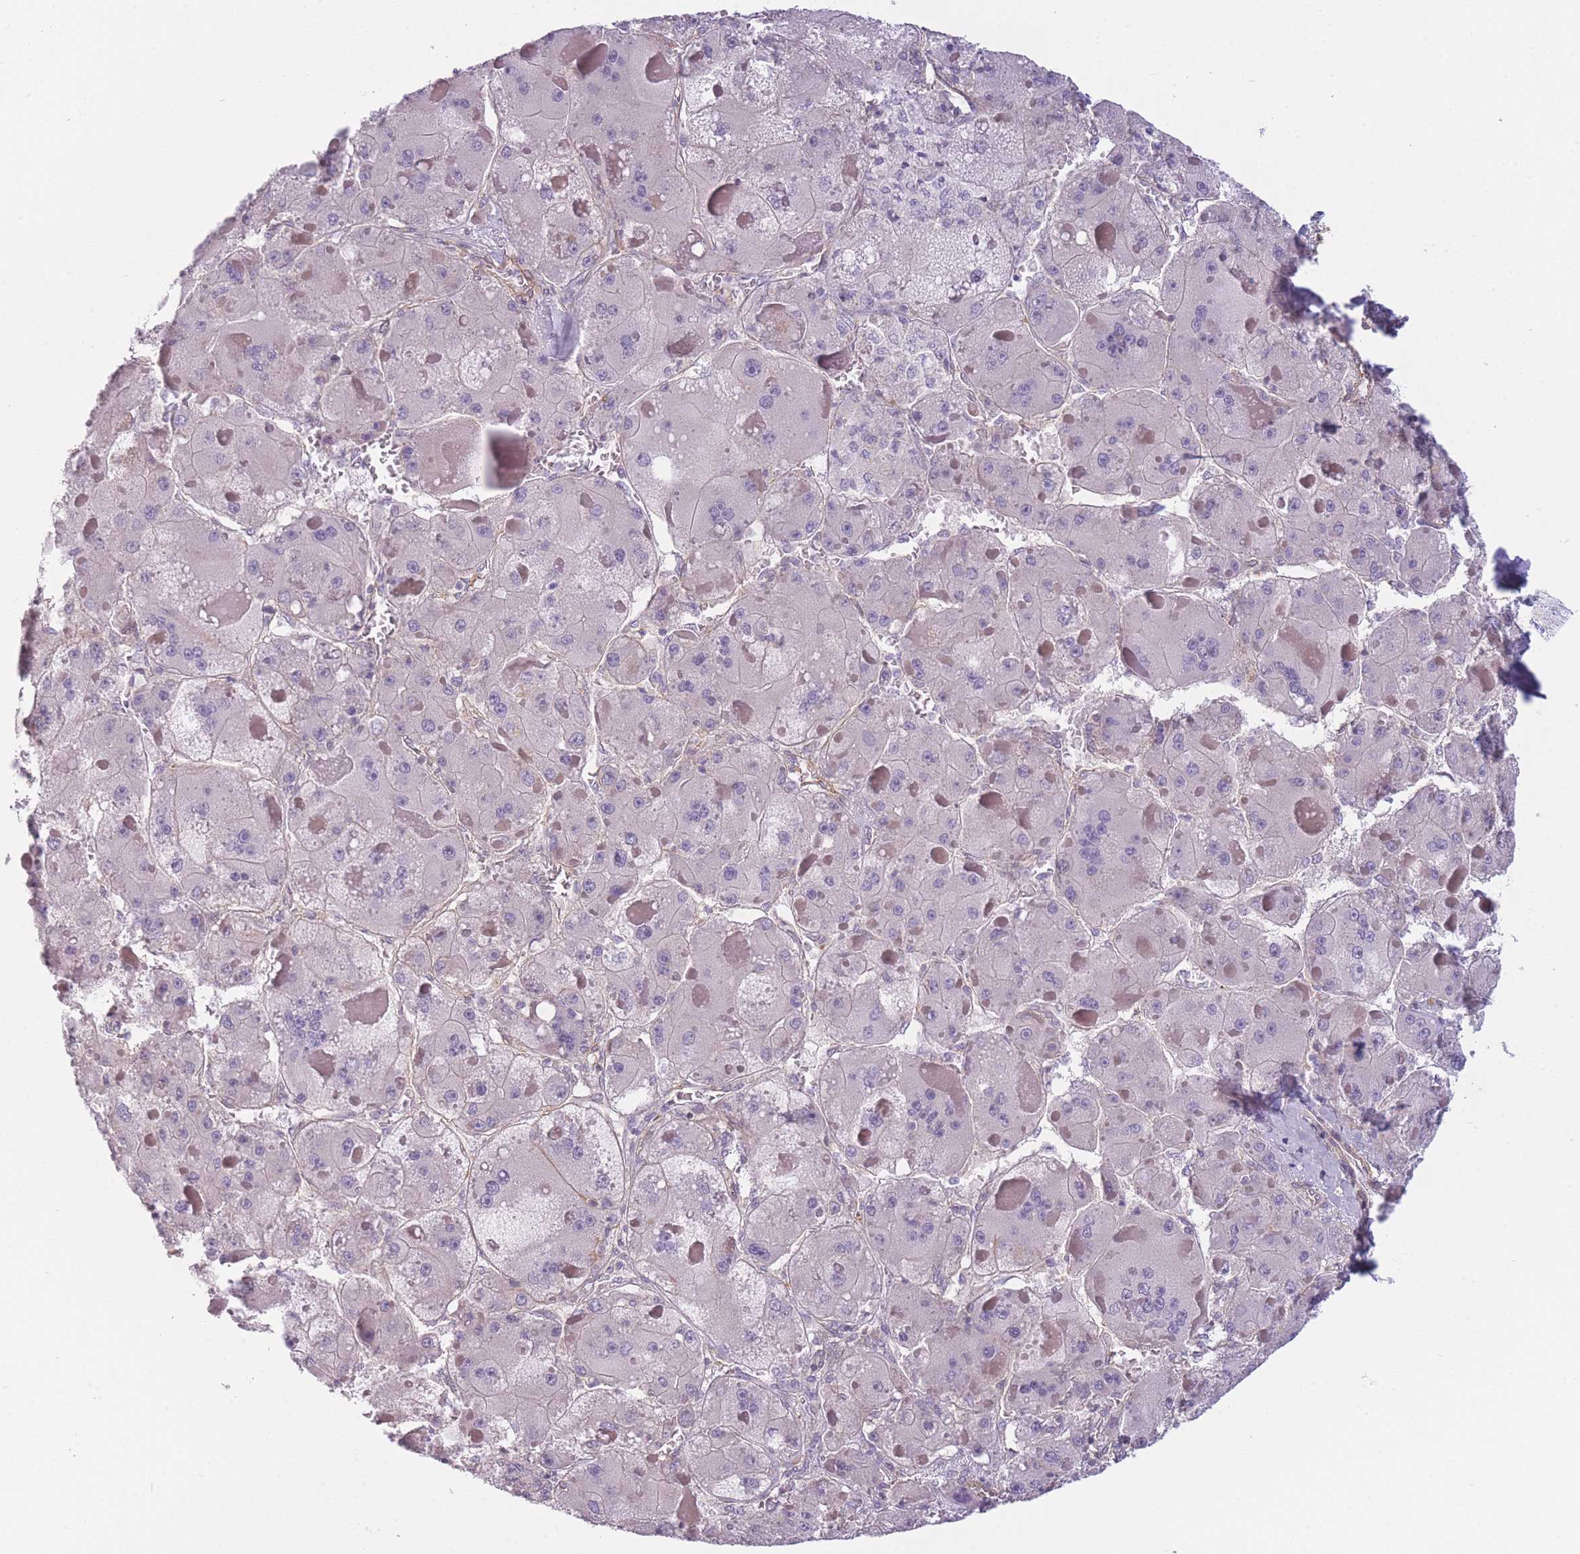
{"staining": {"intensity": "negative", "quantity": "none", "location": "none"}, "tissue": "liver cancer", "cell_type": "Tumor cells", "image_type": "cancer", "snomed": [{"axis": "morphology", "description": "Carcinoma, Hepatocellular, NOS"}, {"axis": "topography", "description": "Liver"}], "caption": "The immunohistochemistry photomicrograph has no significant positivity in tumor cells of liver cancer tissue.", "gene": "SLC7A6", "patient": {"sex": "female", "age": 73}}